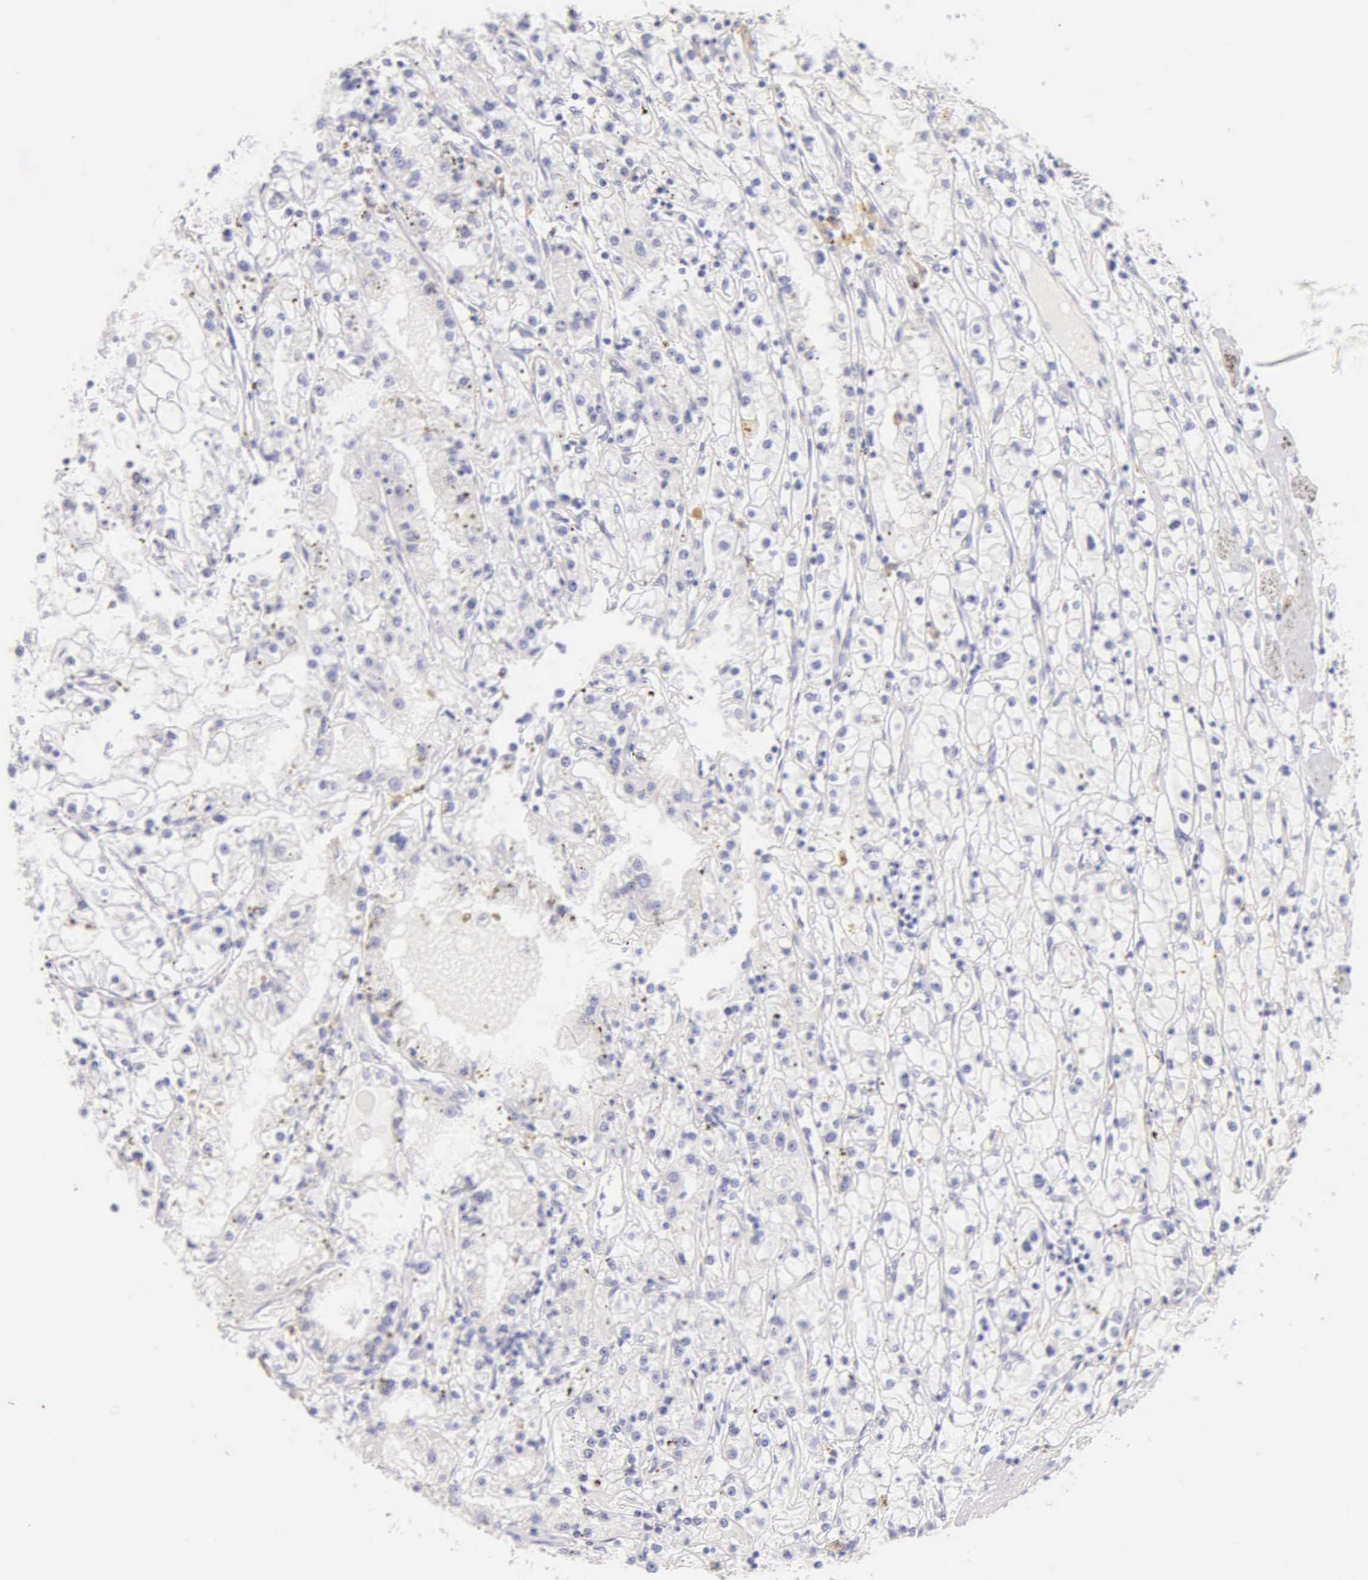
{"staining": {"intensity": "negative", "quantity": "none", "location": "none"}, "tissue": "renal cancer", "cell_type": "Tumor cells", "image_type": "cancer", "snomed": [{"axis": "morphology", "description": "Adenocarcinoma, NOS"}, {"axis": "topography", "description": "Kidney"}], "caption": "Immunohistochemistry (IHC) micrograph of human adenocarcinoma (renal) stained for a protein (brown), which displays no positivity in tumor cells. (DAB immunohistochemistry (IHC), high magnification).", "gene": "KRT17", "patient": {"sex": "male", "age": 56}}